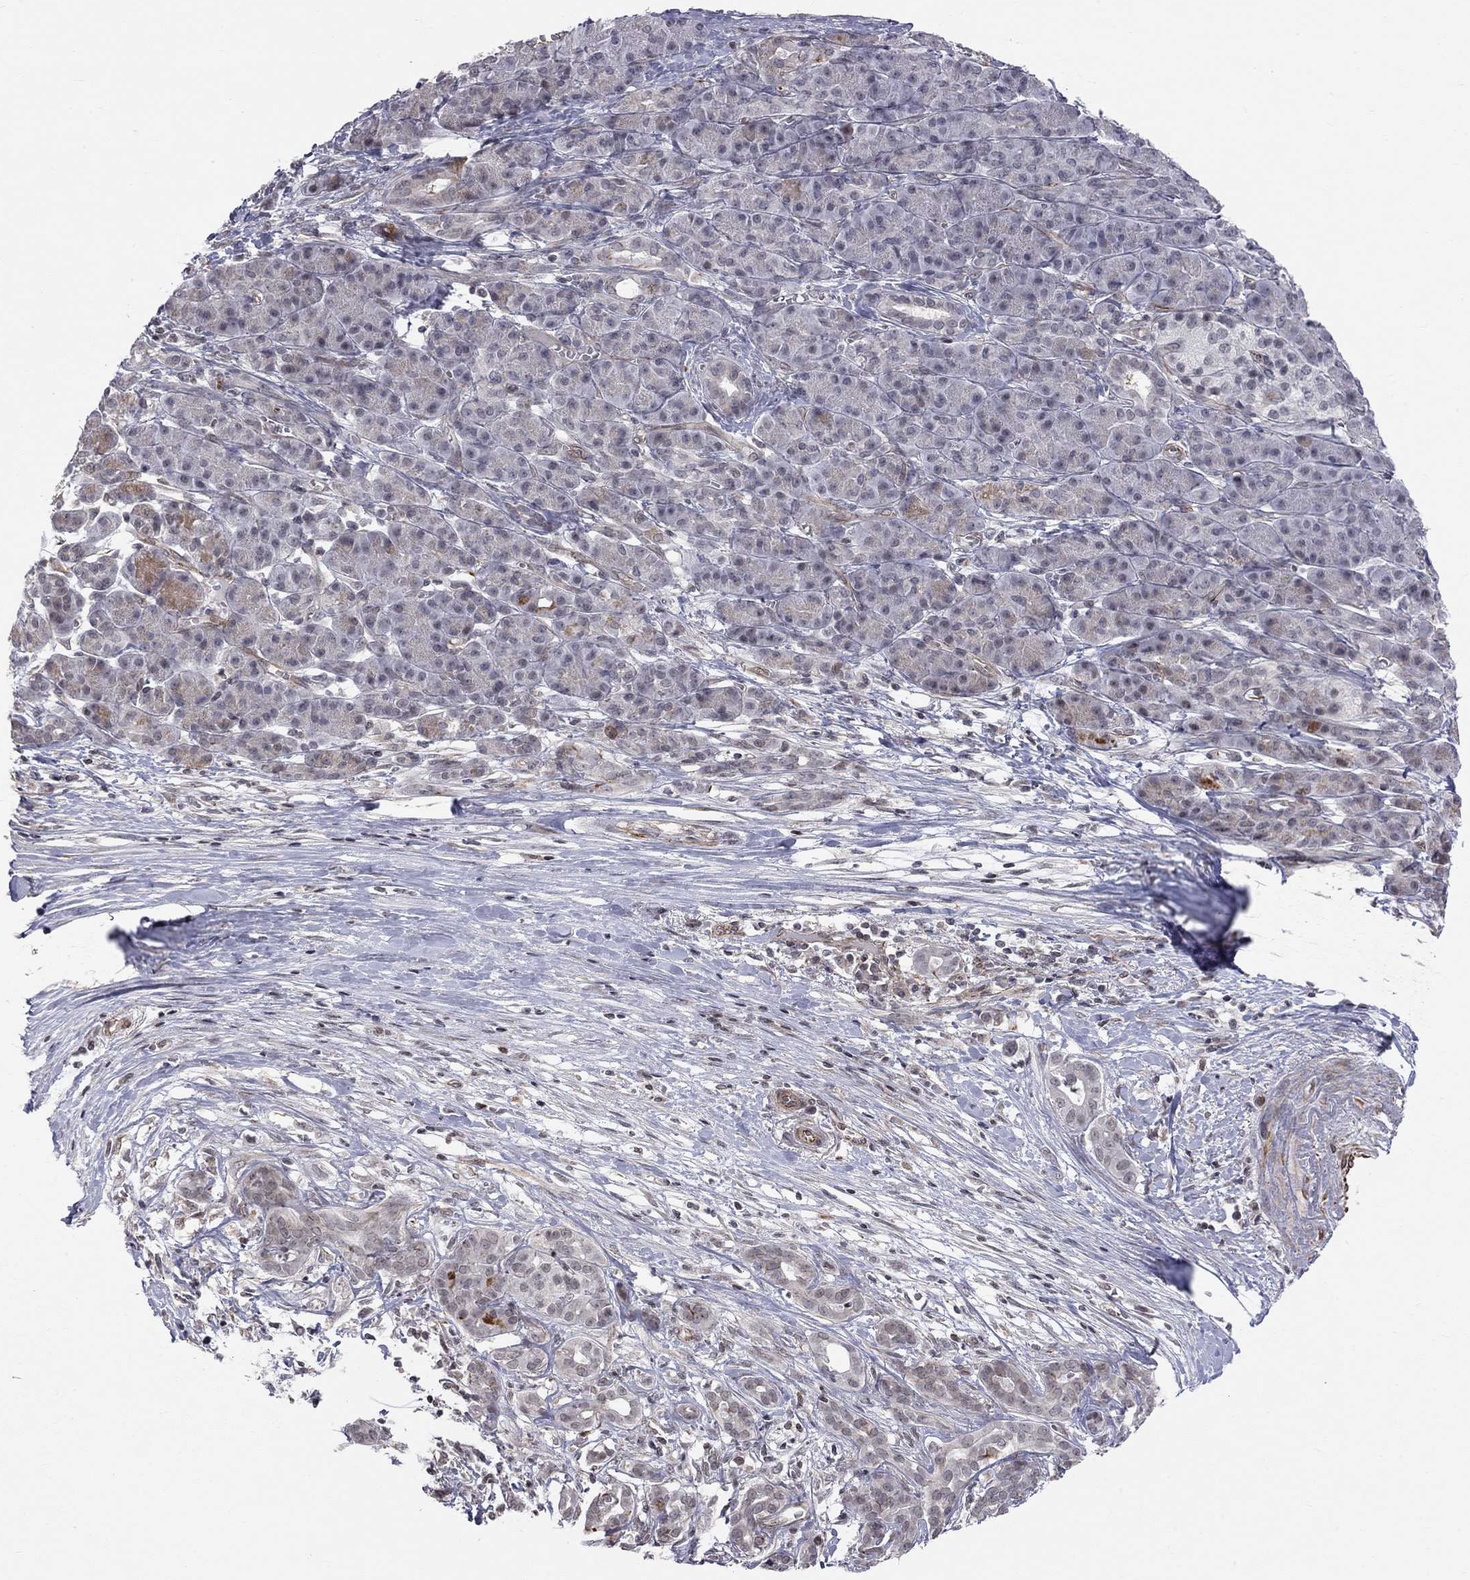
{"staining": {"intensity": "weak", "quantity": "<25%", "location": "cytoplasmic/membranous"}, "tissue": "pancreatic cancer", "cell_type": "Tumor cells", "image_type": "cancer", "snomed": [{"axis": "morphology", "description": "Adenocarcinoma, NOS"}, {"axis": "topography", "description": "Pancreas"}], "caption": "Pancreatic adenocarcinoma stained for a protein using immunohistochemistry displays no staining tumor cells.", "gene": "MTNR1B", "patient": {"sex": "male", "age": 61}}